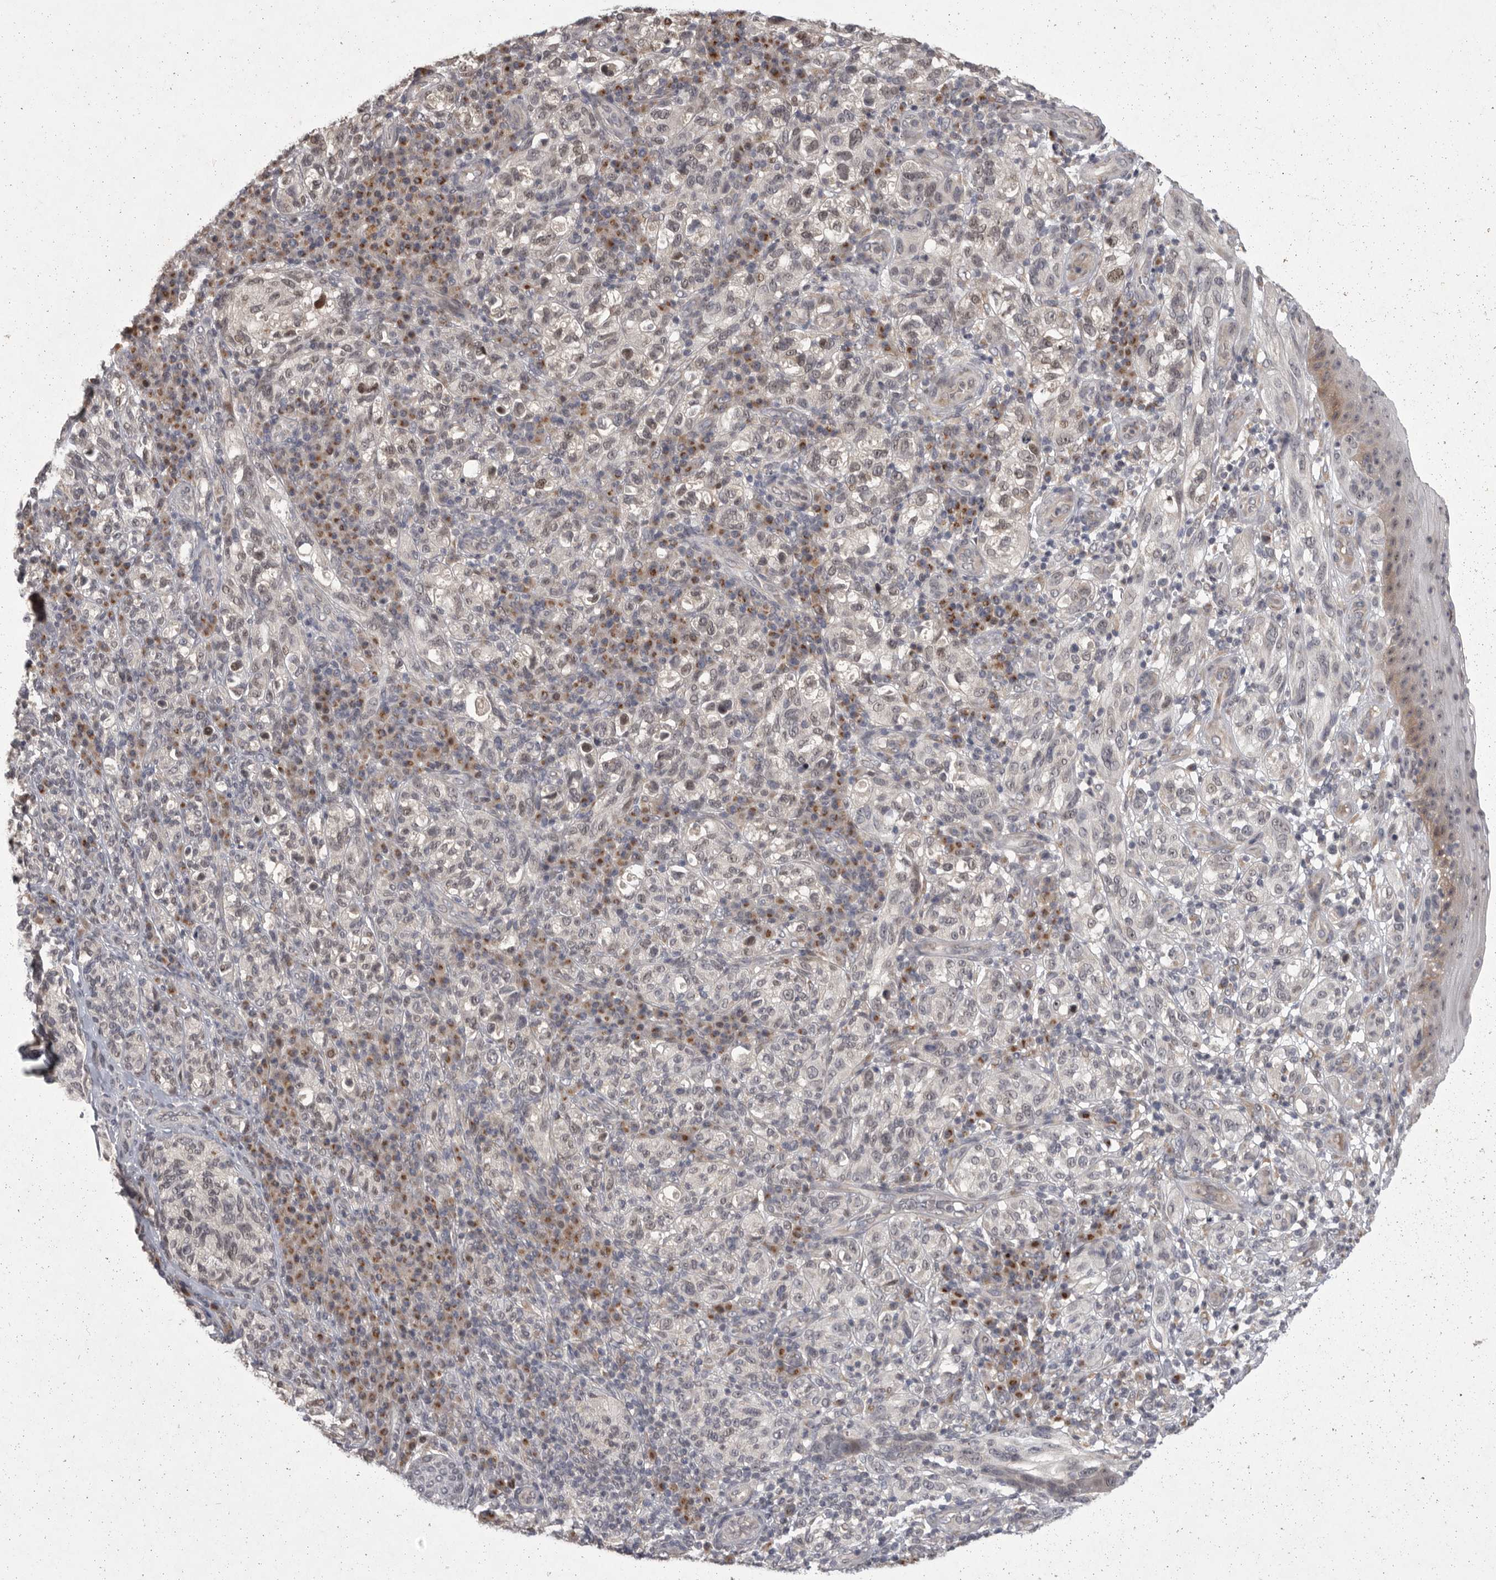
{"staining": {"intensity": "negative", "quantity": "none", "location": "none"}, "tissue": "melanoma", "cell_type": "Tumor cells", "image_type": "cancer", "snomed": [{"axis": "morphology", "description": "Malignant melanoma, NOS"}, {"axis": "topography", "description": "Skin"}], "caption": "Melanoma was stained to show a protein in brown. There is no significant expression in tumor cells.", "gene": "MAN2A1", "patient": {"sex": "female", "age": 73}}